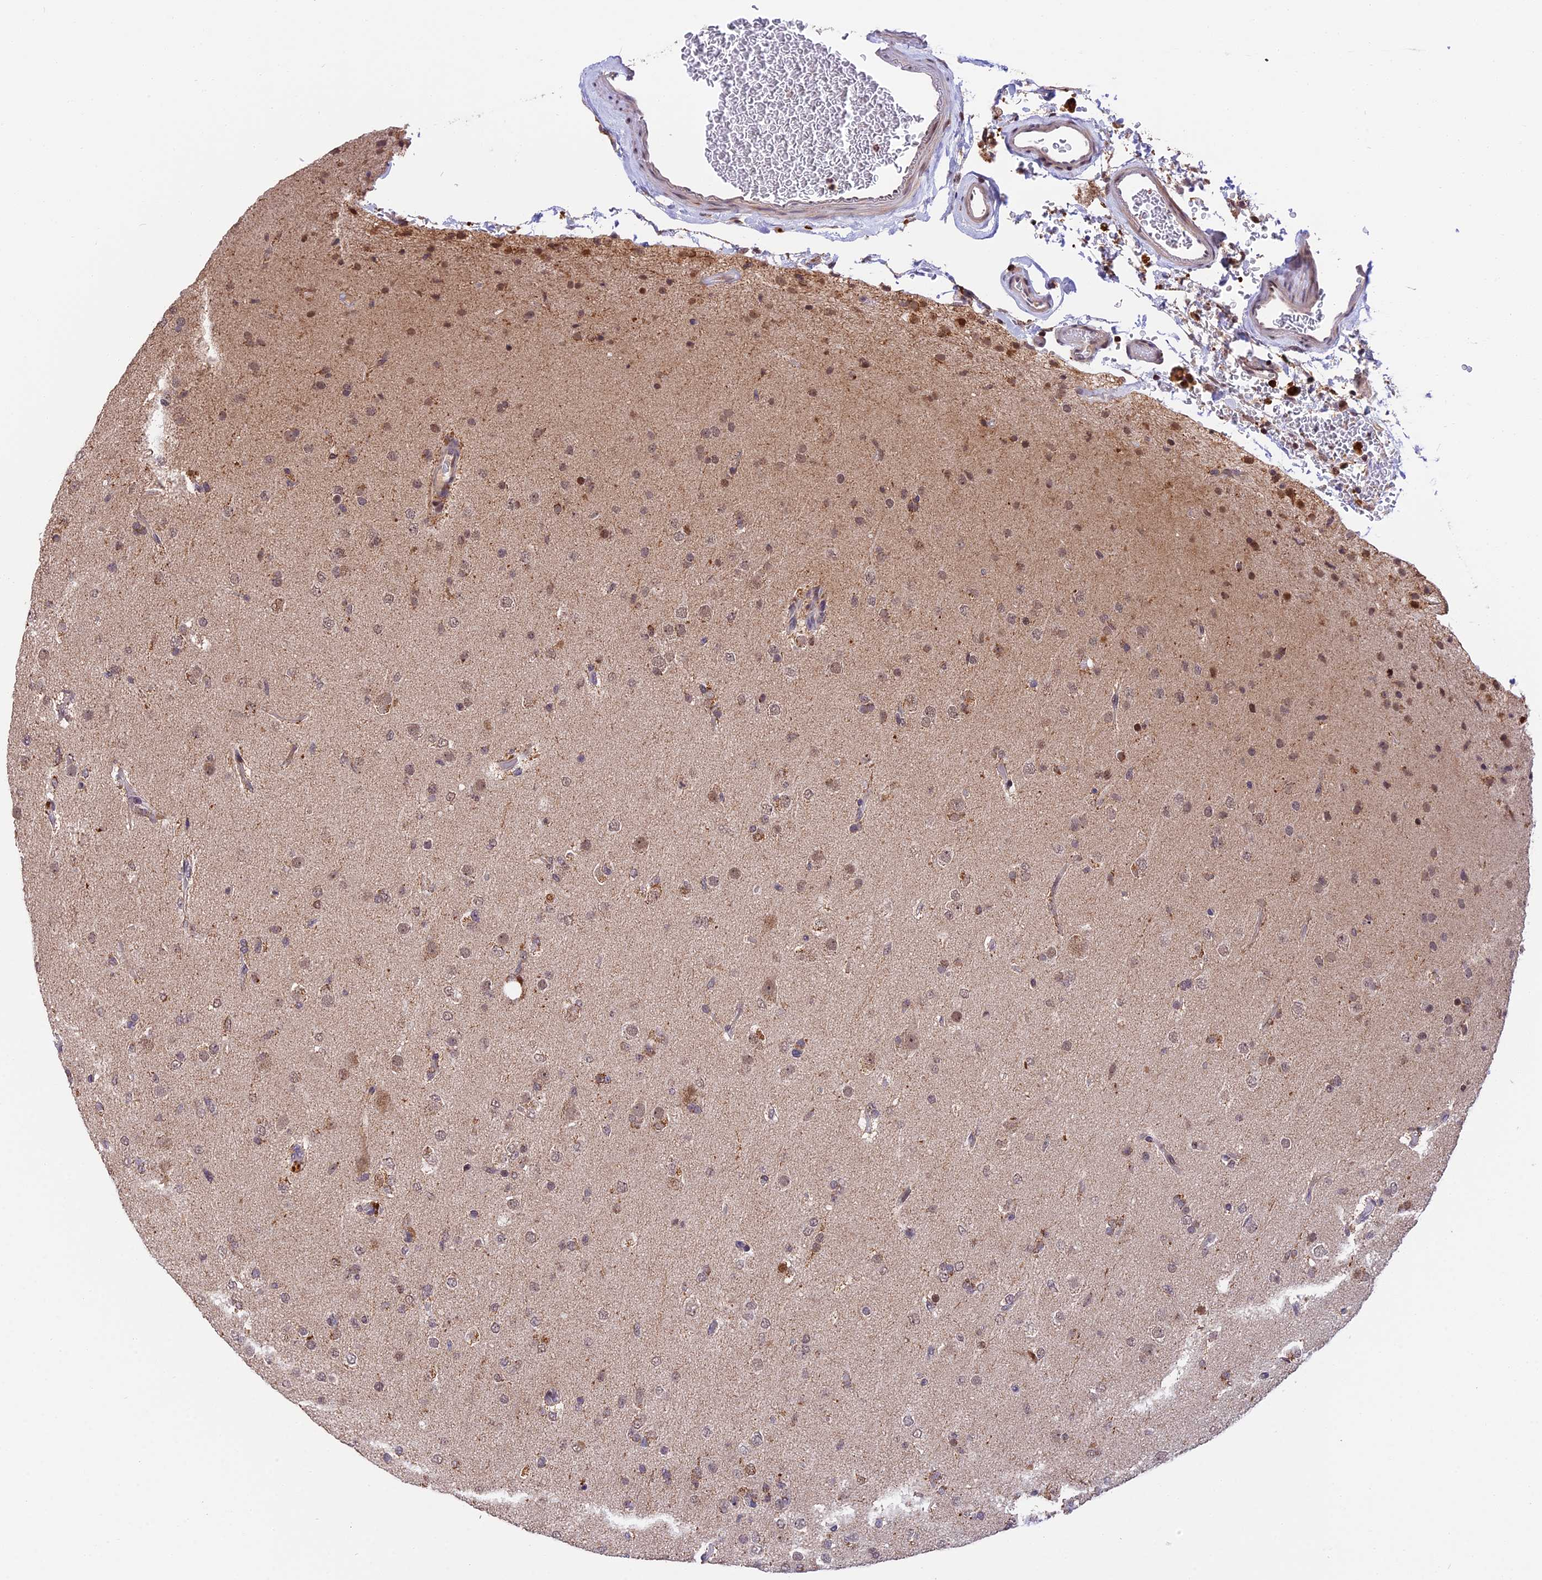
{"staining": {"intensity": "moderate", "quantity": "25%-75%", "location": "nuclear"}, "tissue": "glioma", "cell_type": "Tumor cells", "image_type": "cancer", "snomed": [{"axis": "morphology", "description": "Glioma, malignant, Low grade"}, {"axis": "topography", "description": "Brain"}], "caption": "IHC of malignant glioma (low-grade) shows medium levels of moderate nuclear expression in about 25%-75% of tumor cells.", "gene": "RERGL", "patient": {"sex": "male", "age": 65}}